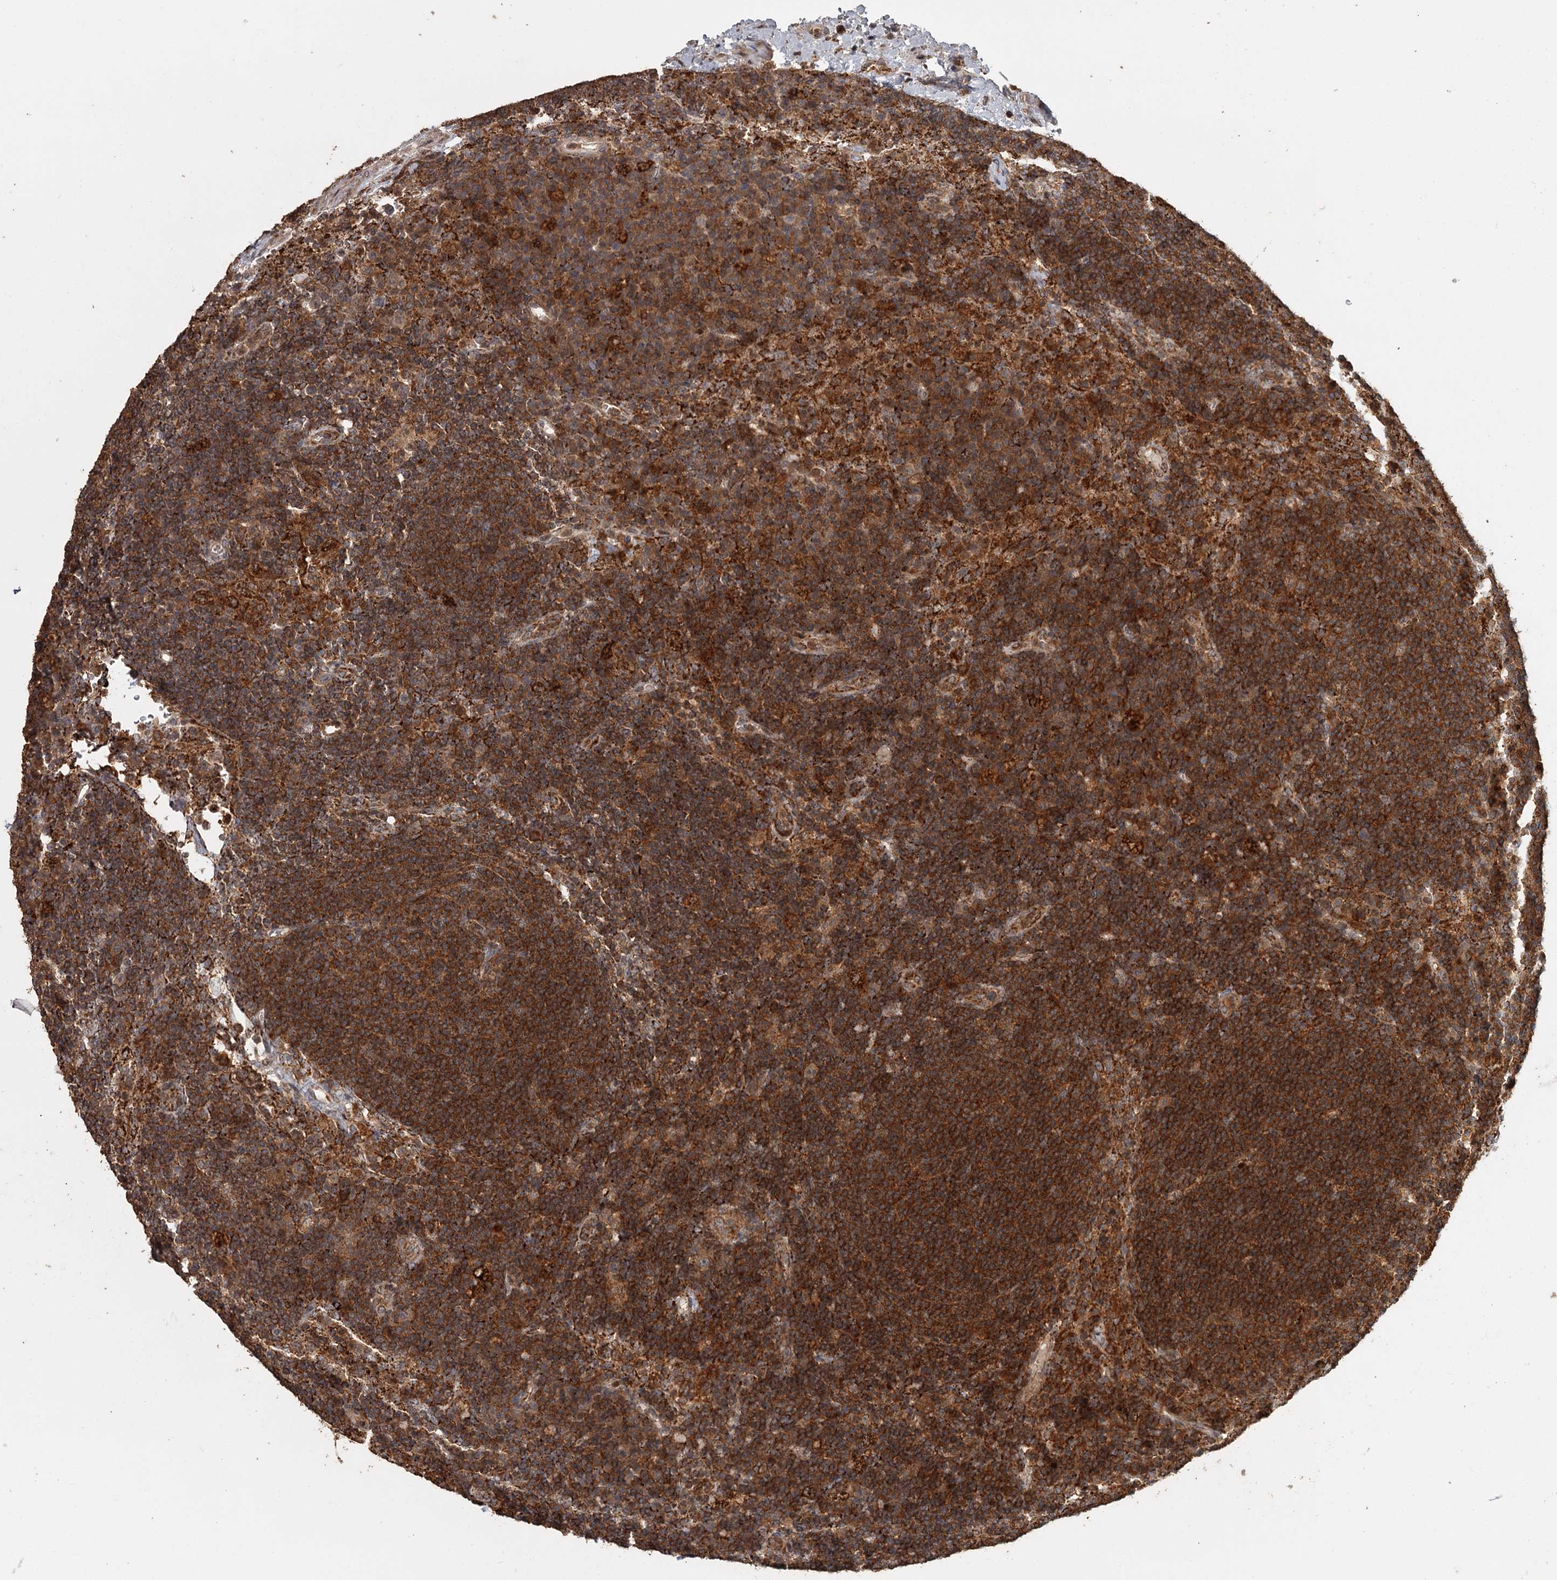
{"staining": {"intensity": "strong", "quantity": ">75%", "location": "cytoplasmic/membranous"}, "tissue": "lymph node", "cell_type": "Germinal center cells", "image_type": "normal", "snomed": [{"axis": "morphology", "description": "Normal tissue, NOS"}, {"axis": "topography", "description": "Lymph node"}], "caption": "Strong cytoplasmic/membranous positivity is present in approximately >75% of germinal center cells in benign lymph node.", "gene": "FAXC", "patient": {"sex": "female", "age": 70}}